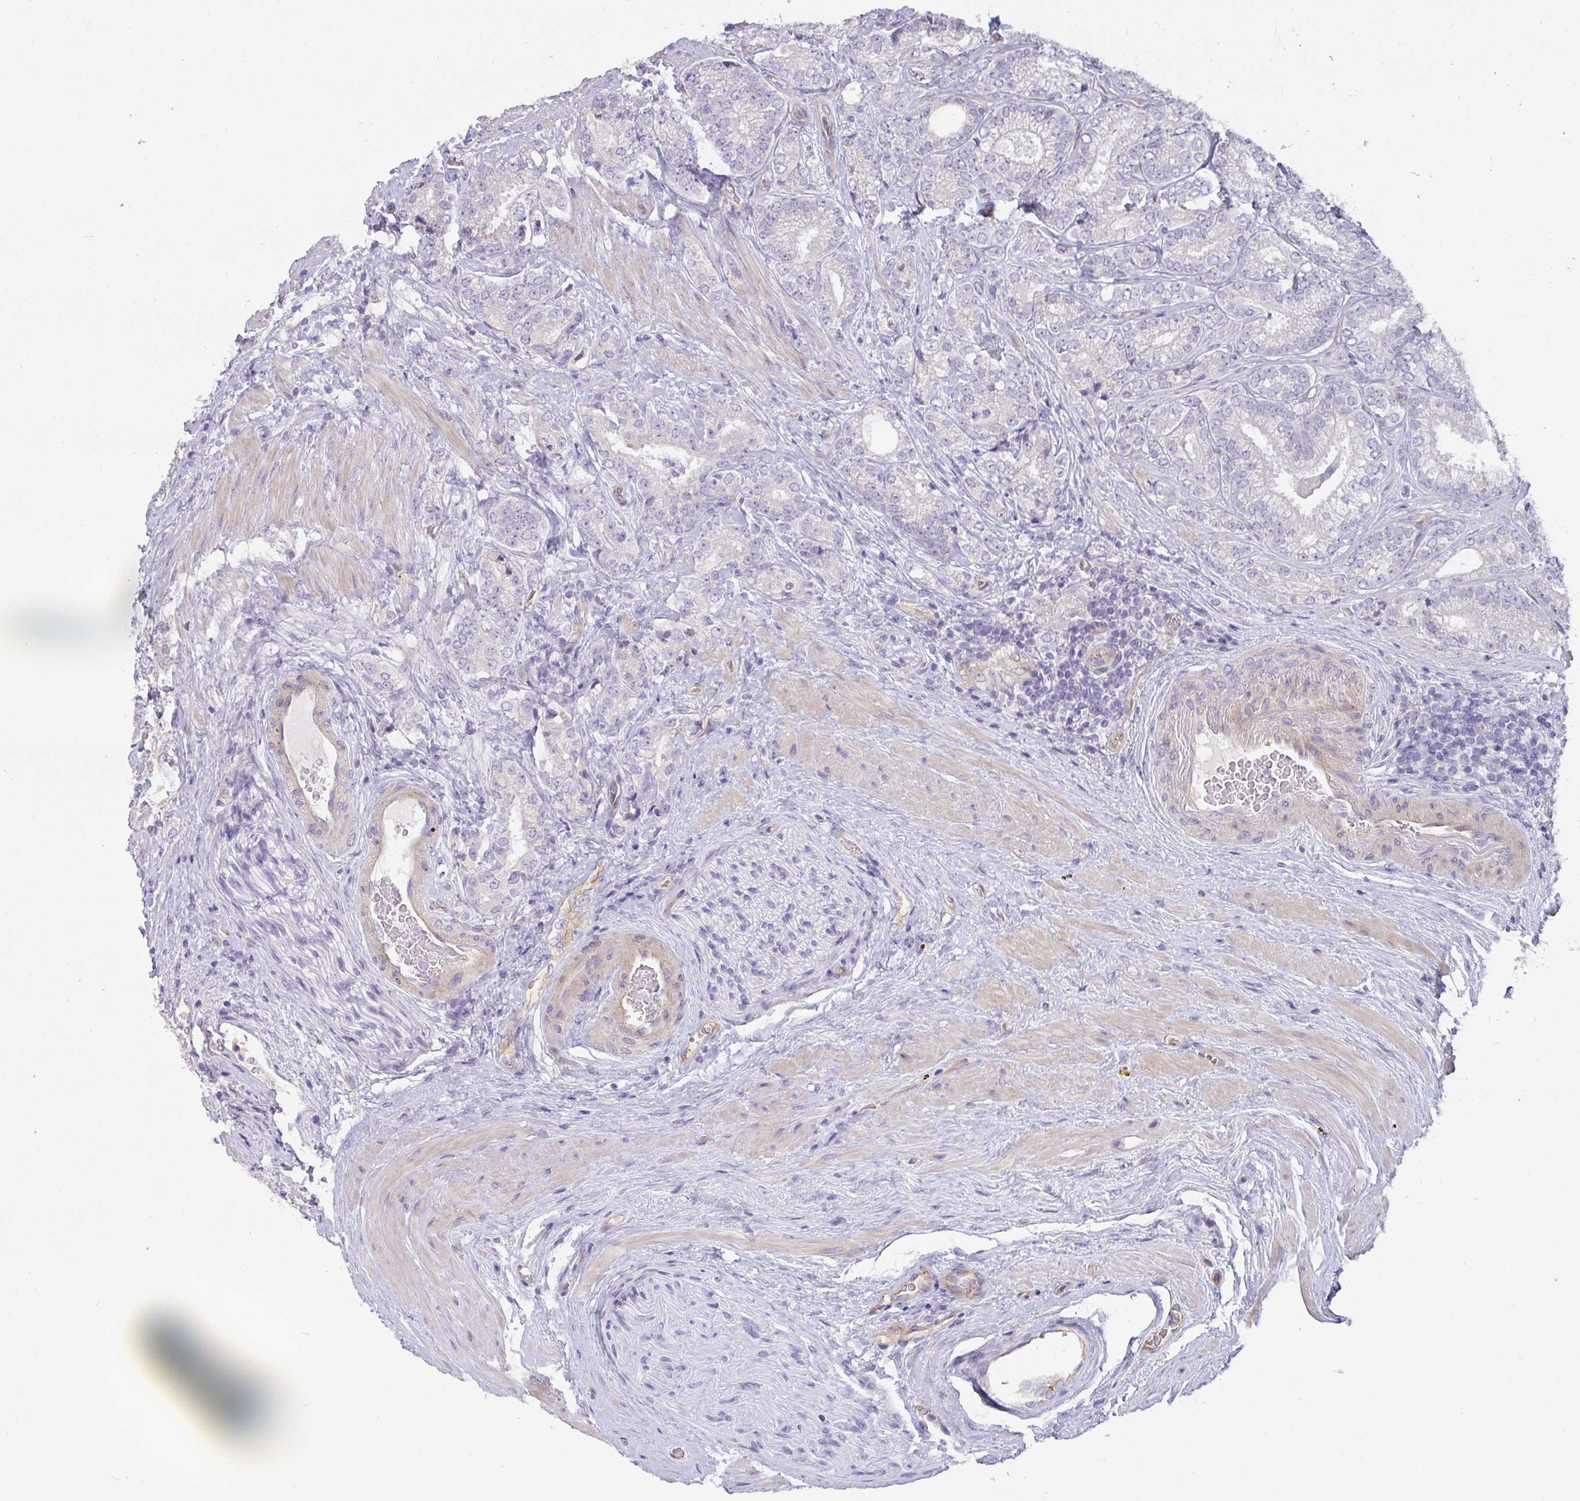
{"staining": {"intensity": "negative", "quantity": "none", "location": "none"}, "tissue": "prostate cancer", "cell_type": "Tumor cells", "image_type": "cancer", "snomed": [{"axis": "morphology", "description": "Adenocarcinoma, Low grade"}, {"axis": "topography", "description": "Prostate"}], "caption": "The IHC micrograph has no significant staining in tumor cells of prostate cancer (low-grade adenocarcinoma) tissue.", "gene": "FILIP1", "patient": {"sex": "male", "age": 63}}